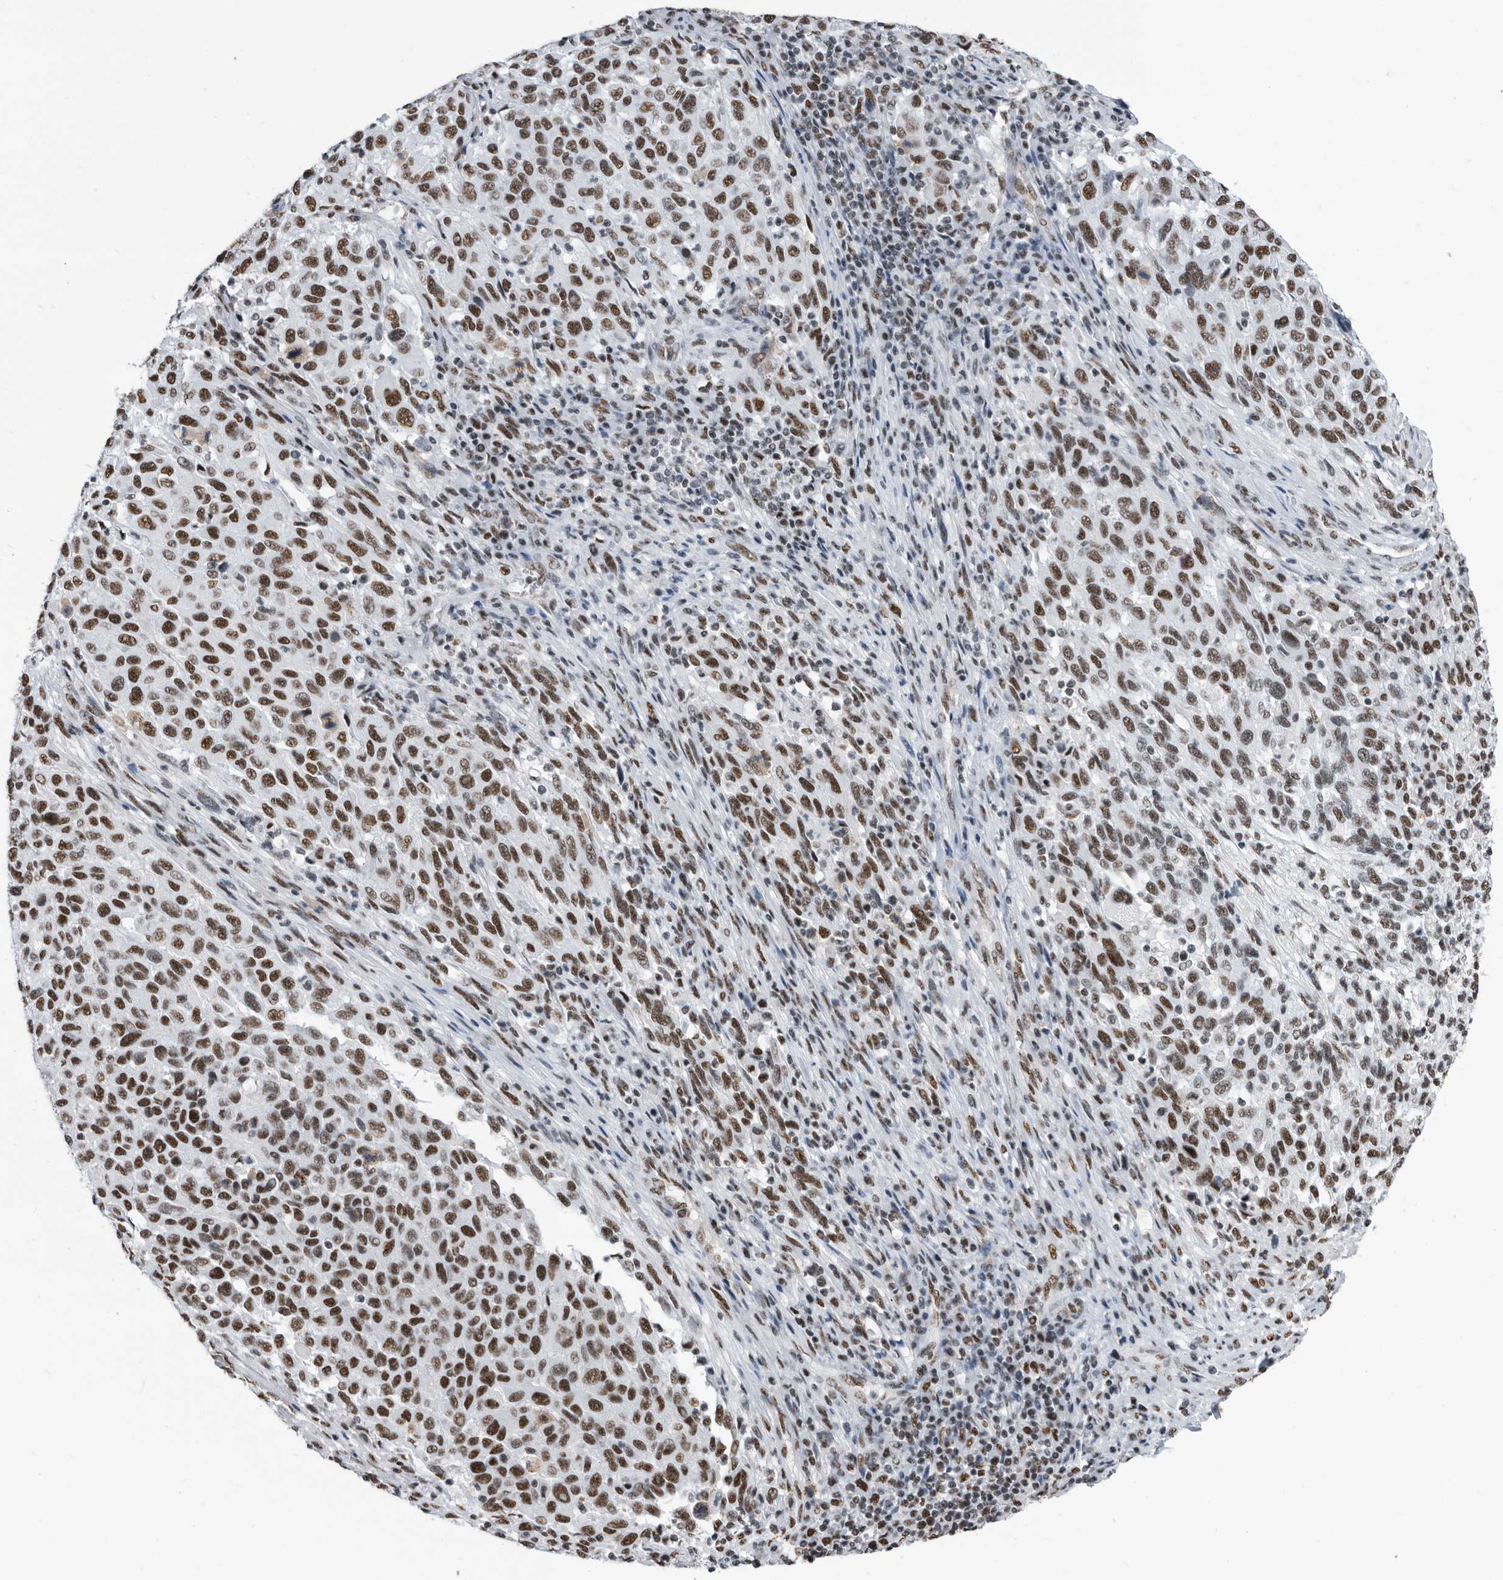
{"staining": {"intensity": "strong", "quantity": ">75%", "location": "nuclear"}, "tissue": "melanoma", "cell_type": "Tumor cells", "image_type": "cancer", "snomed": [{"axis": "morphology", "description": "Malignant melanoma, Metastatic site"}, {"axis": "topography", "description": "Lymph node"}], "caption": "Malignant melanoma (metastatic site) stained for a protein demonstrates strong nuclear positivity in tumor cells.", "gene": "SF3A1", "patient": {"sex": "male", "age": 61}}